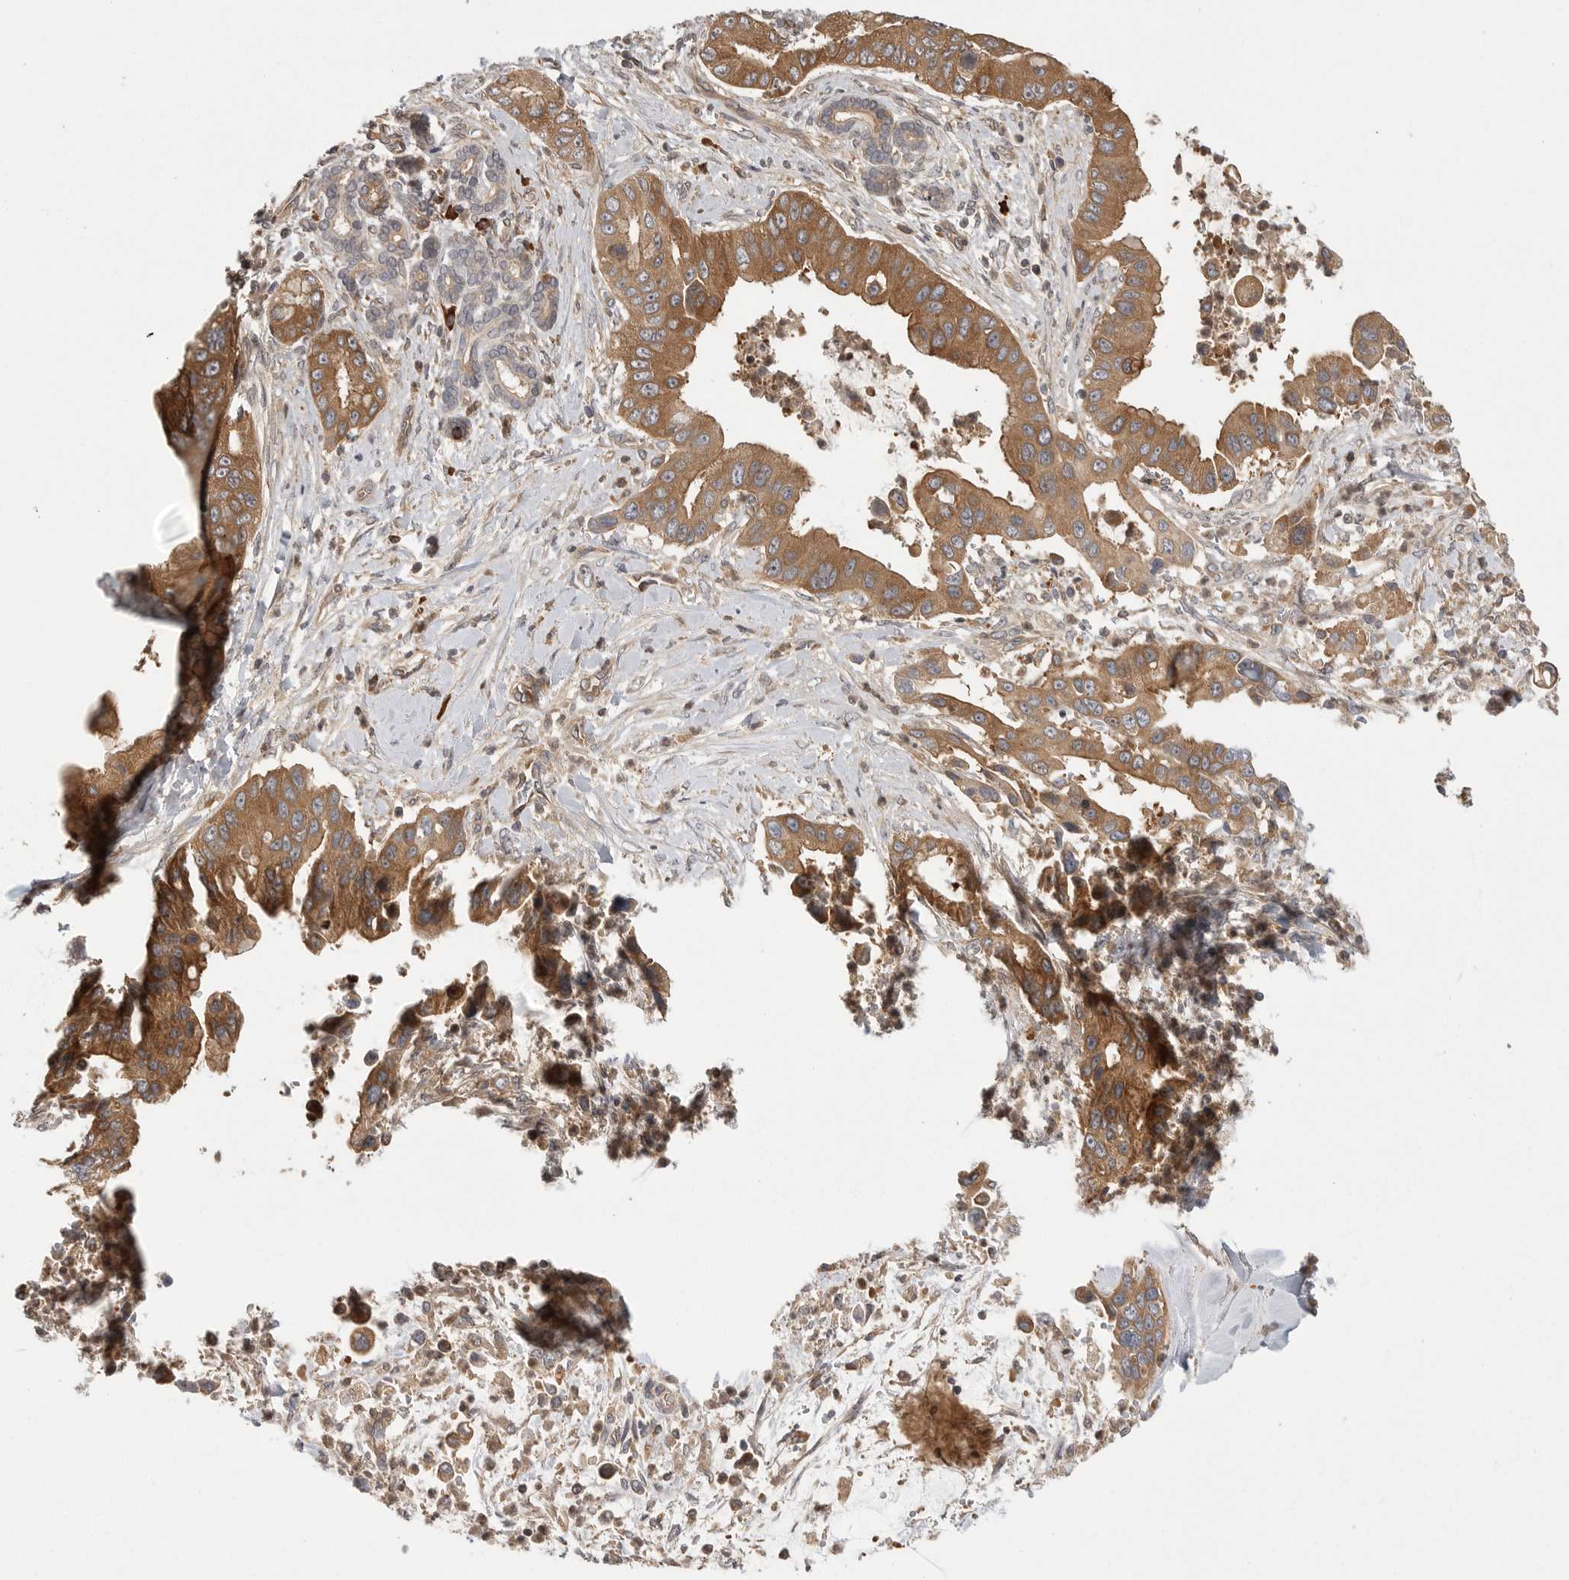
{"staining": {"intensity": "moderate", "quantity": ">75%", "location": "cytoplasmic/membranous"}, "tissue": "liver cancer", "cell_type": "Tumor cells", "image_type": "cancer", "snomed": [{"axis": "morphology", "description": "Cholangiocarcinoma"}, {"axis": "topography", "description": "Liver"}], "caption": "Cholangiocarcinoma (liver) stained for a protein (brown) reveals moderate cytoplasmic/membranous positive expression in approximately >75% of tumor cells.", "gene": "OXR1", "patient": {"sex": "female", "age": 54}}